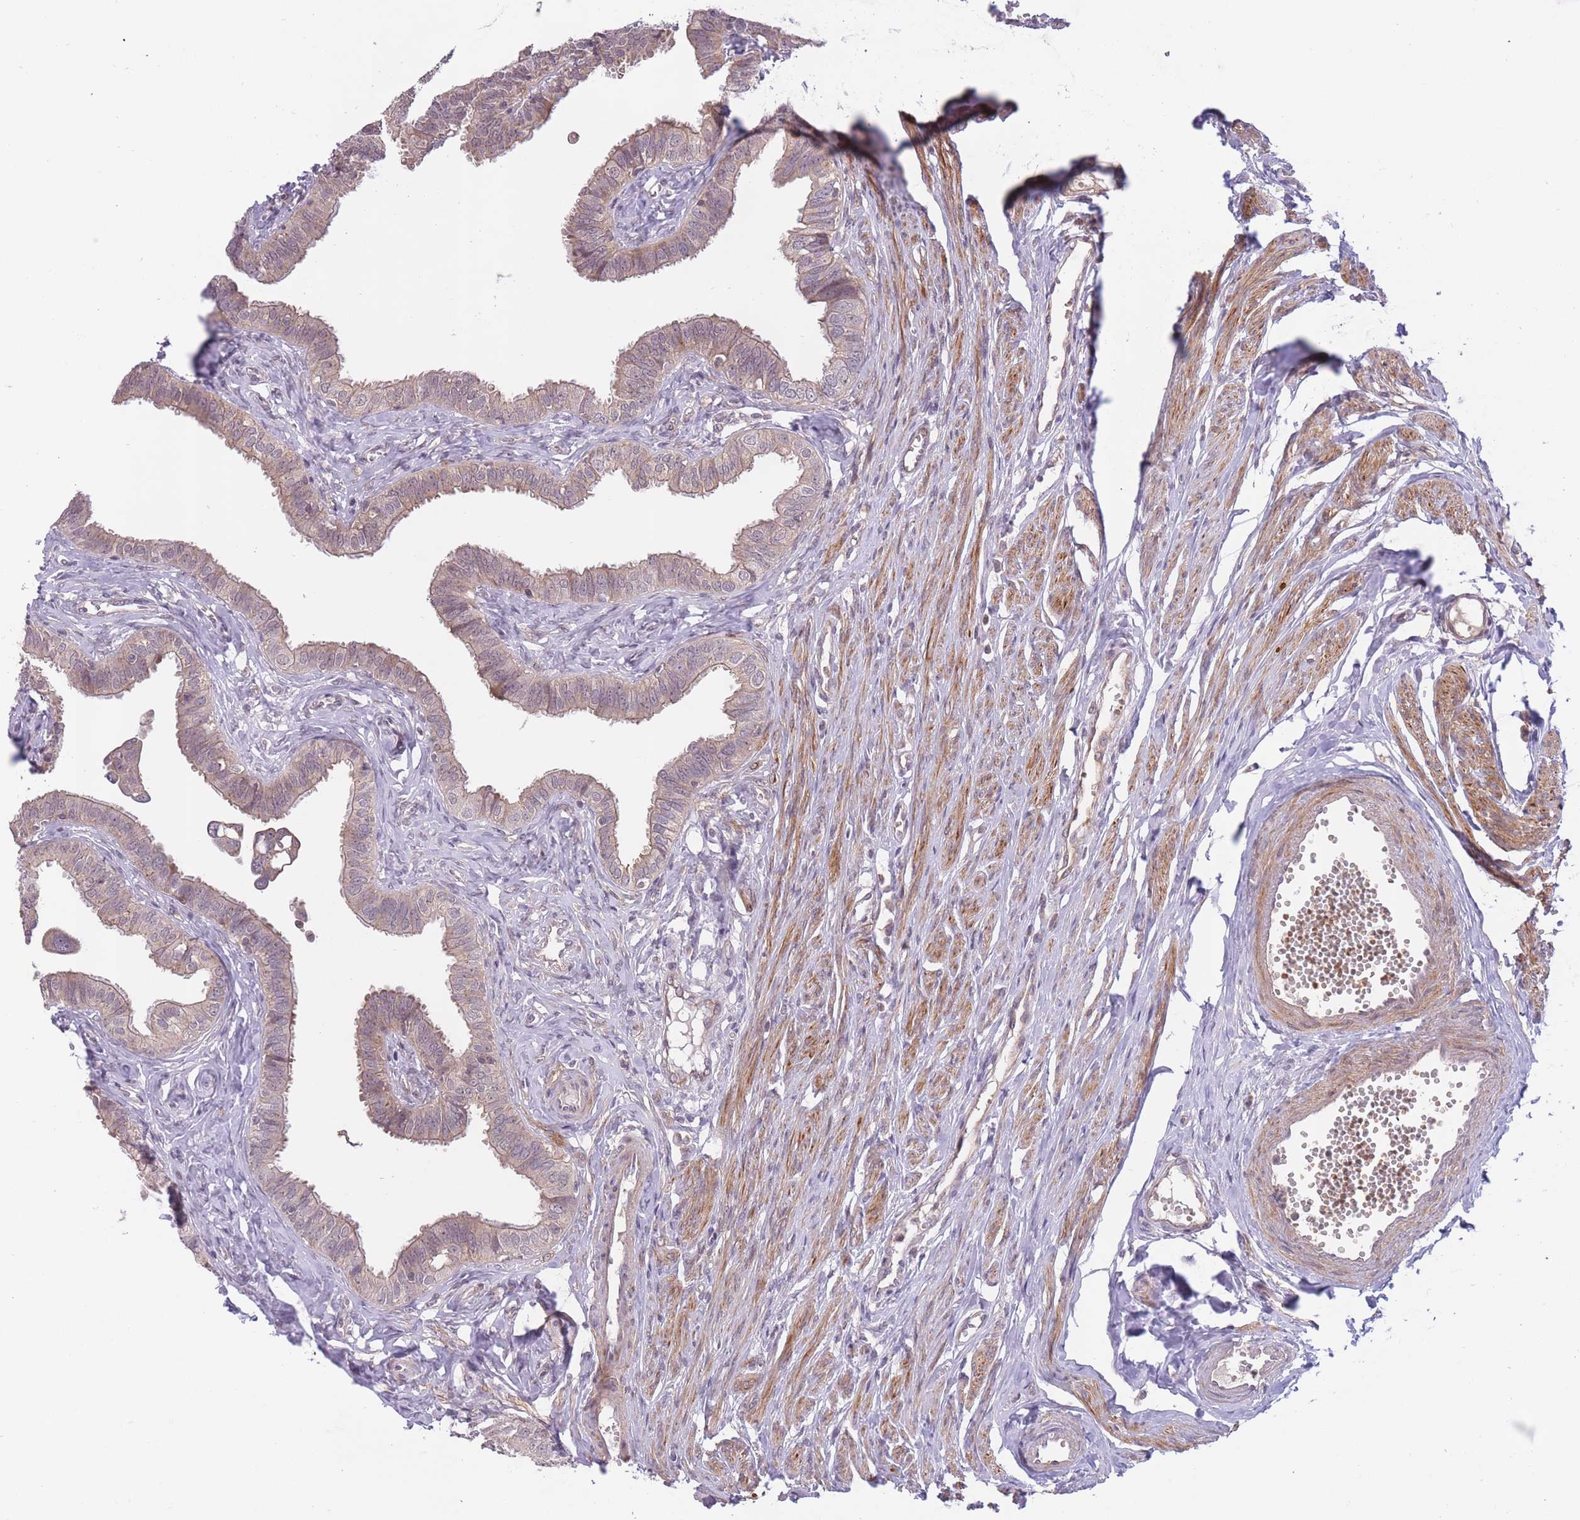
{"staining": {"intensity": "weak", "quantity": "25%-75%", "location": "cytoplasmic/membranous"}, "tissue": "fallopian tube", "cell_type": "Glandular cells", "image_type": "normal", "snomed": [{"axis": "morphology", "description": "Normal tissue, NOS"}, {"axis": "morphology", "description": "Carcinoma, NOS"}, {"axis": "topography", "description": "Fallopian tube"}, {"axis": "topography", "description": "Ovary"}], "caption": "Immunohistochemistry image of normal fallopian tube: fallopian tube stained using immunohistochemistry (IHC) exhibits low levels of weak protein expression localized specifically in the cytoplasmic/membranous of glandular cells, appearing as a cytoplasmic/membranous brown color.", "gene": "FUT3", "patient": {"sex": "female", "age": 59}}